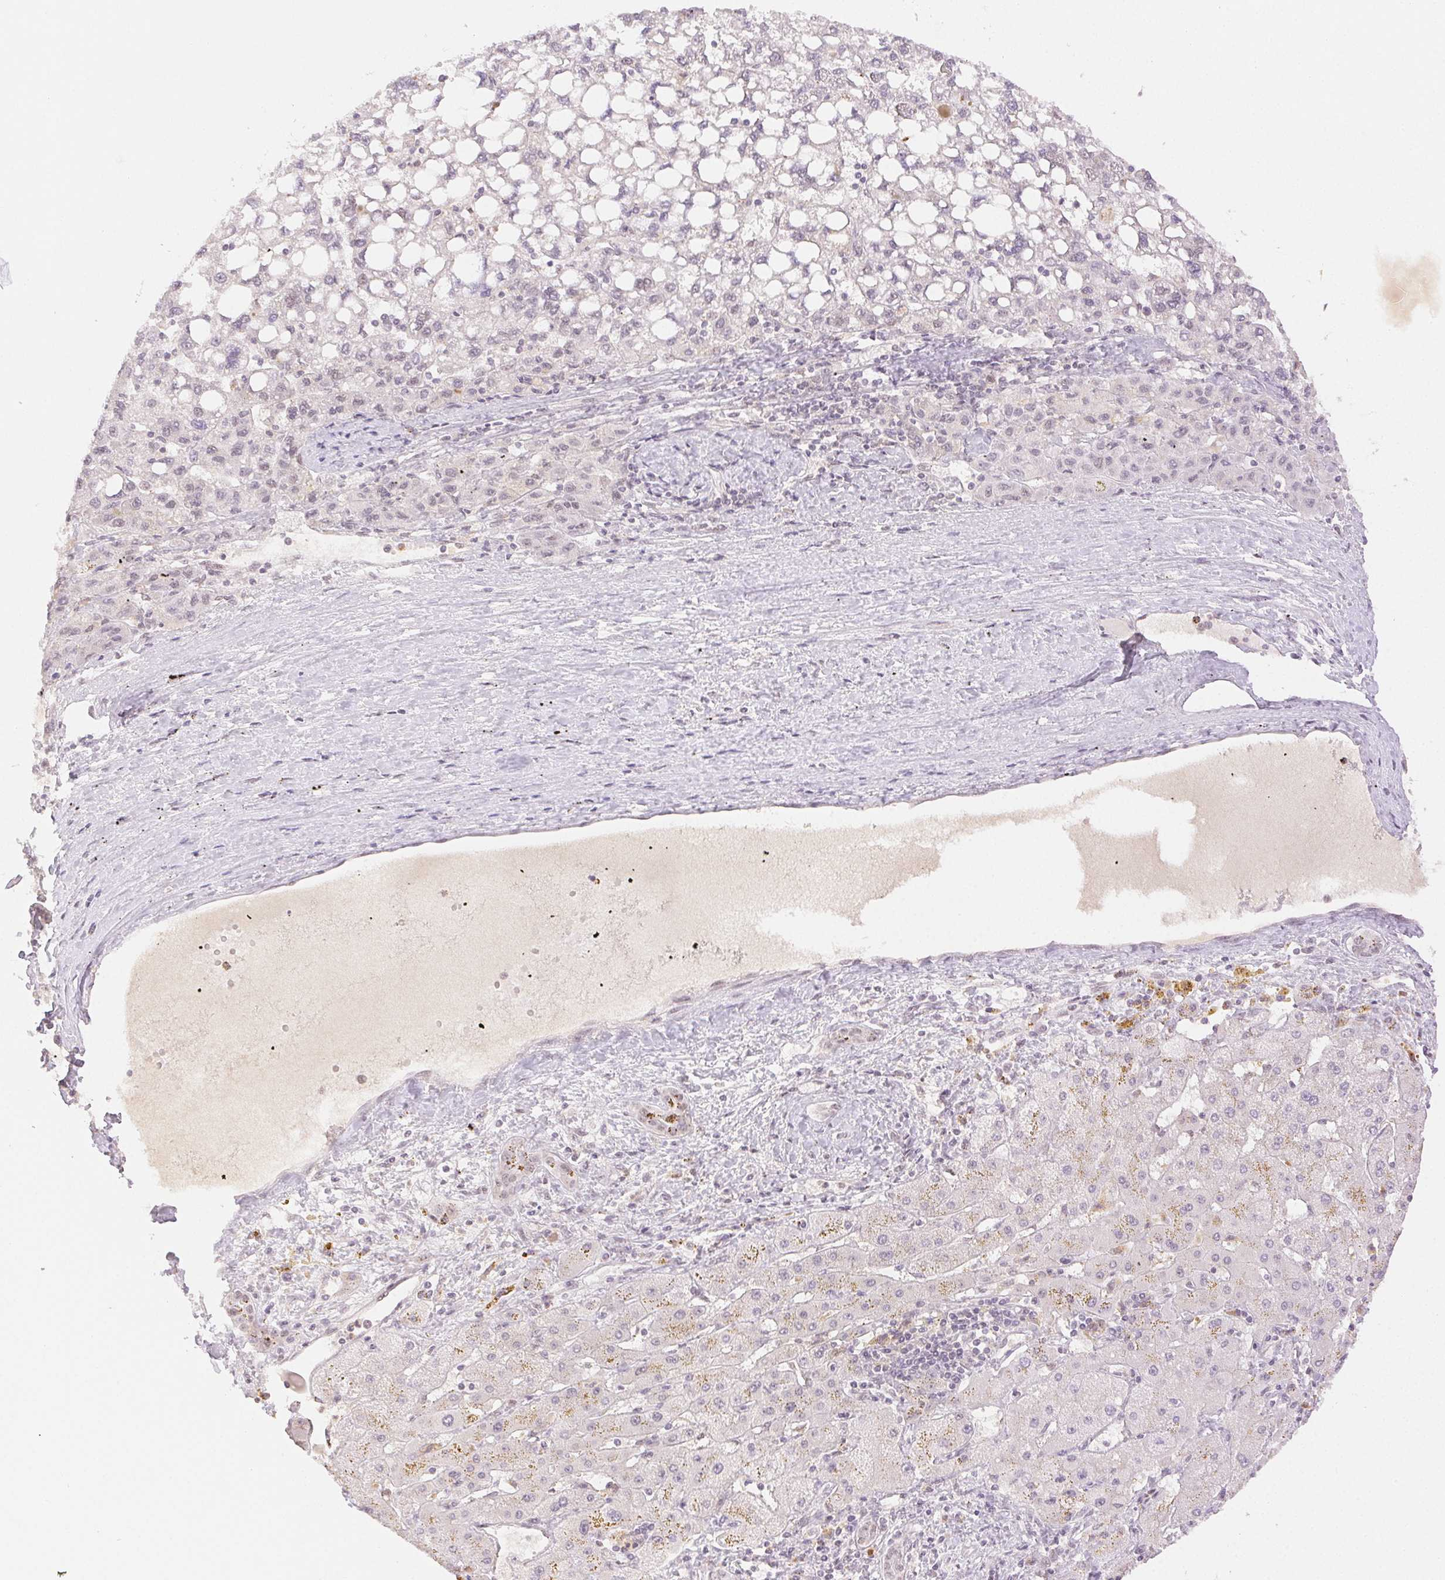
{"staining": {"intensity": "negative", "quantity": "none", "location": "none"}, "tissue": "liver cancer", "cell_type": "Tumor cells", "image_type": "cancer", "snomed": [{"axis": "morphology", "description": "Carcinoma, Hepatocellular, NOS"}, {"axis": "topography", "description": "Liver"}], "caption": "A high-resolution micrograph shows immunohistochemistry staining of liver cancer (hepatocellular carcinoma), which displays no significant staining in tumor cells.", "gene": "H2AZ2", "patient": {"sex": "female", "age": 82}}